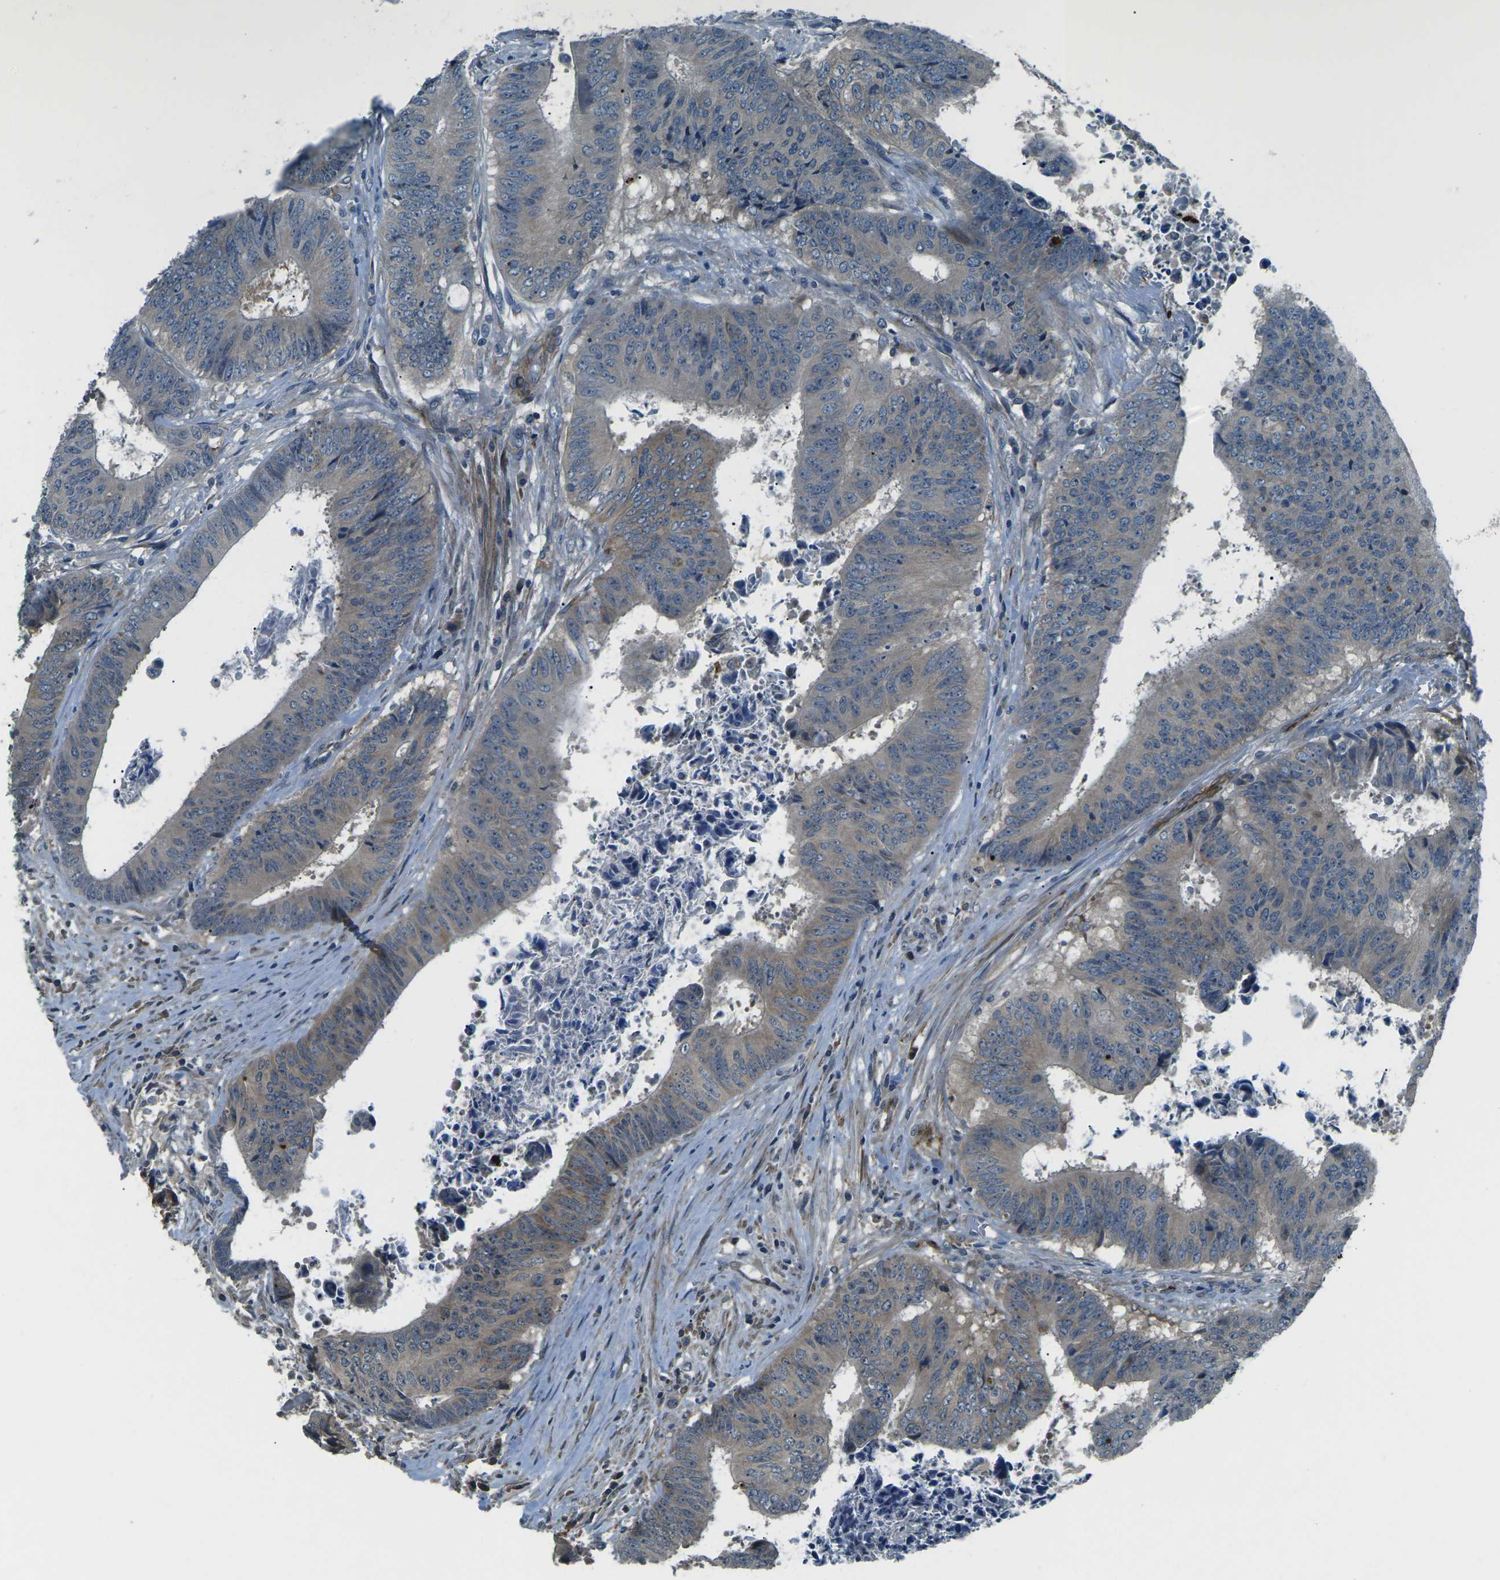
{"staining": {"intensity": "weak", "quantity": "25%-75%", "location": "cytoplasmic/membranous"}, "tissue": "colorectal cancer", "cell_type": "Tumor cells", "image_type": "cancer", "snomed": [{"axis": "morphology", "description": "Adenocarcinoma, NOS"}, {"axis": "topography", "description": "Rectum"}], "caption": "An immunohistochemistry (IHC) photomicrograph of tumor tissue is shown. Protein staining in brown labels weak cytoplasmic/membranous positivity in adenocarcinoma (colorectal) within tumor cells.", "gene": "AFAP1", "patient": {"sex": "male", "age": 72}}